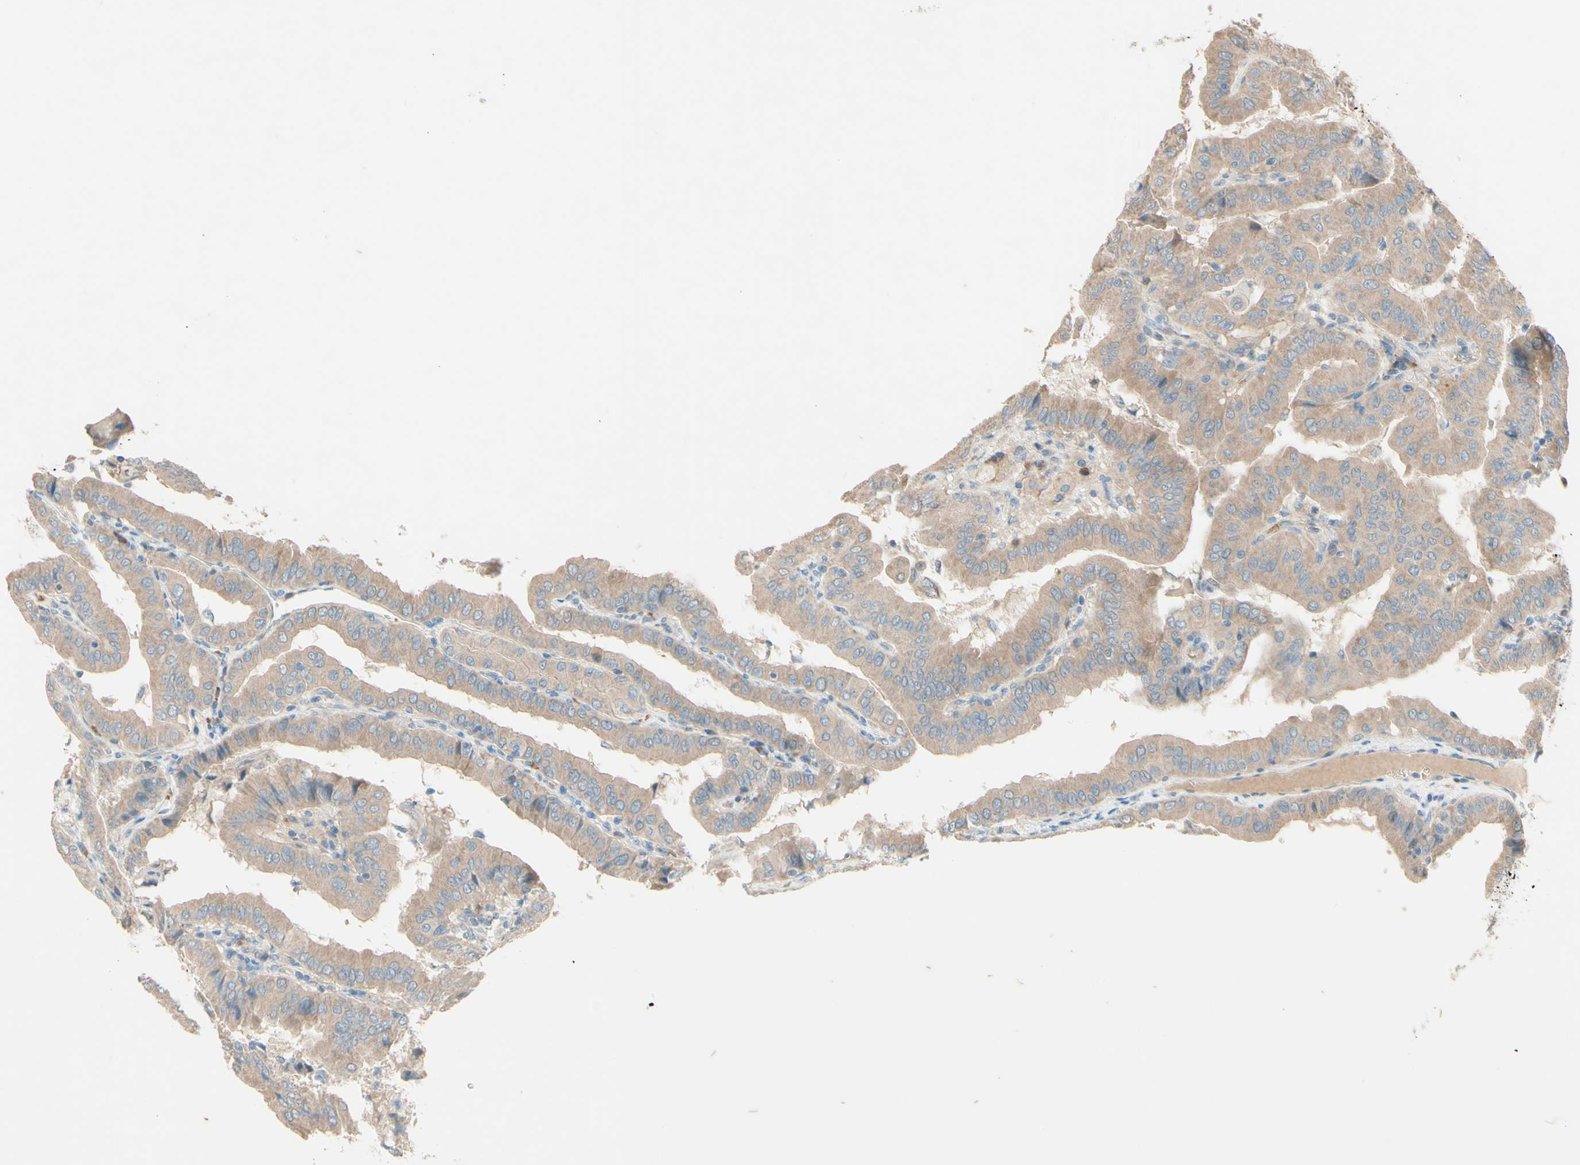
{"staining": {"intensity": "moderate", "quantity": ">75%", "location": "cytoplasmic/membranous"}, "tissue": "thyroid cancer", "cell_type": "Tumor cells", "image_type": "cancer", "snomed": [{"axis": "morphology", "description": "Papillary adenocarcinoma, NOS"}, {"axis": "topography", "description": "Thyroid gland"}], "caption": "Immunohistochemistry micrograph of human thyroid papillary adenocarcinoma stained for a protein (brown), which shows medium levels of moderate cytoplasmic/membranous staining in about >75% of tumor cells.", "gene": "IL2", "patient": {"sex": "male", "age": 33}}